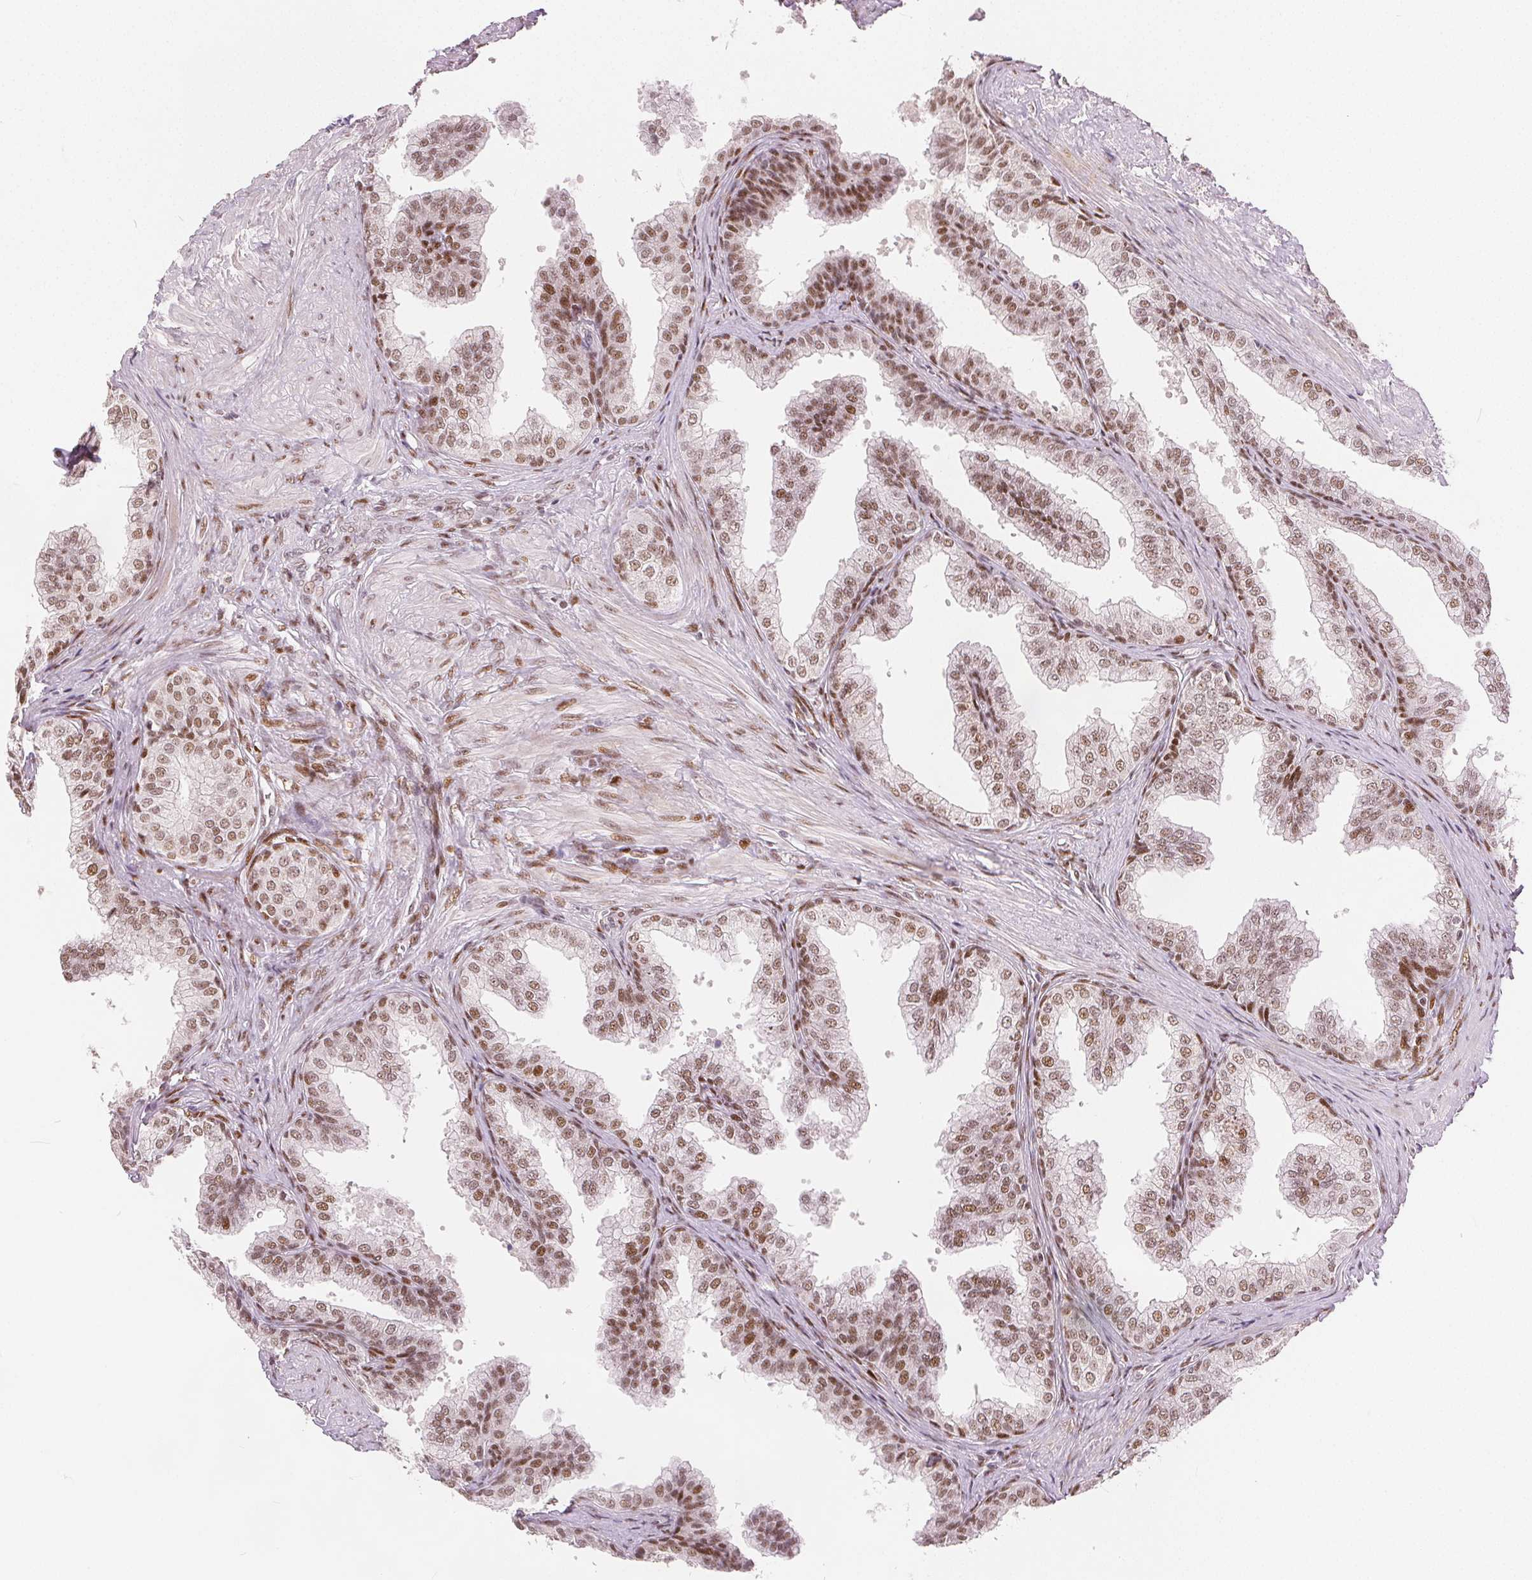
{"staining": {"intensity": "moderate", "quantity": ">75%", "location": "nuclear"}, "tissue": "prostate", "cell_type": "Glandular cells", "image_type": "normal", "snomed": [{"axis": "morphology", "description": "Normal tissue, NOS"}, {"axis": "topography", "description": "Prostate"}, {"axis": "topography", "description": "Peripheral nerve tissue"}], "caption": "Glandular cells demonstrate medium levels of moderate nuclear positivity in approximately >75% of cells in unremarkable prostate.", "gene": "ZNF703", "patient": {"sex": "male", "age": 55}}